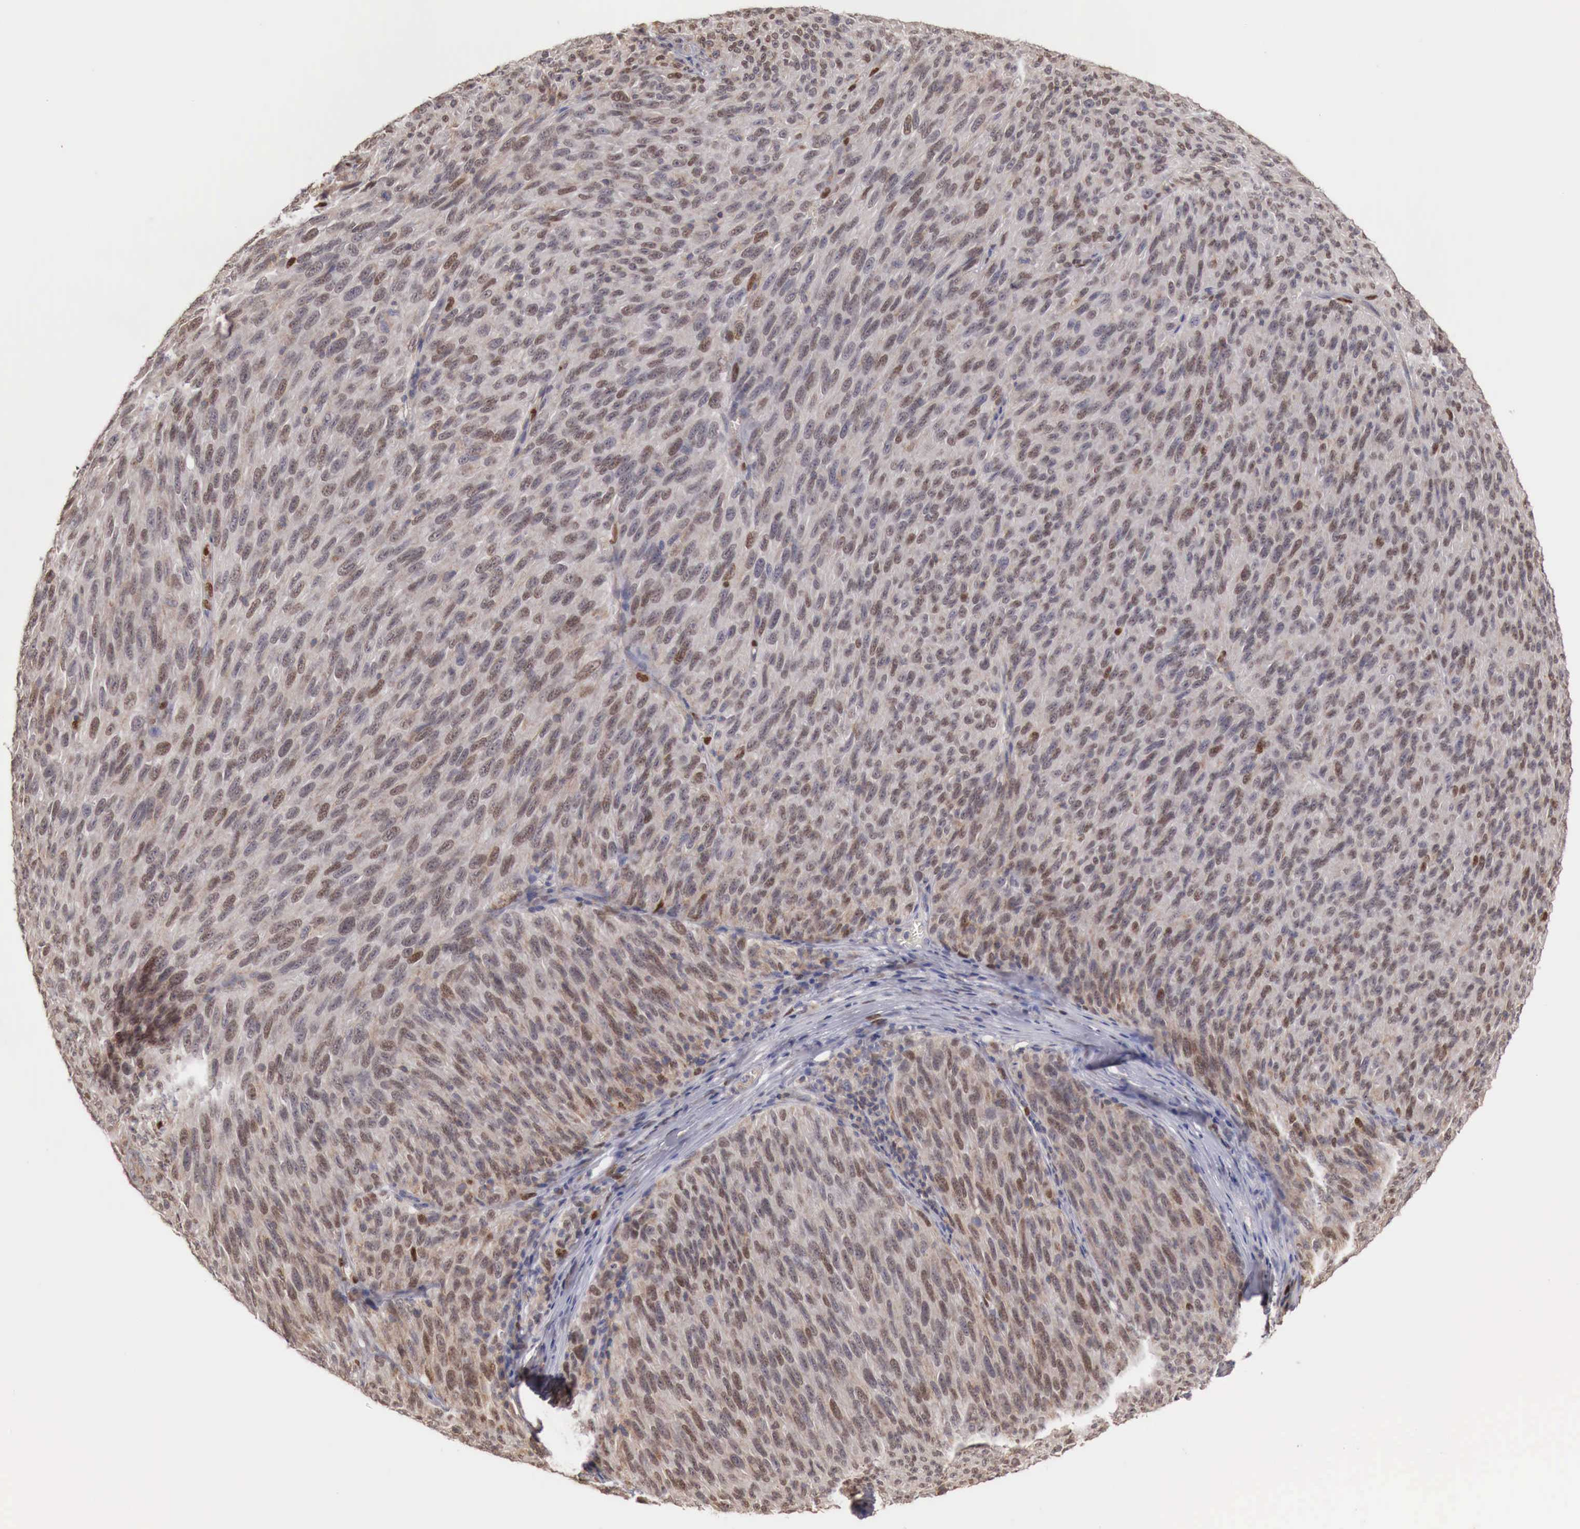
{"staining": {"intensity": "weak", "quantity": "25%-75%", "location": "nuclear"}, "tissue": "melanoma", "cell_type": "Tumor cells", "image_type": "cancer", "snomed": [{"axis": "morphology", "description": "Malignant melanoma, NOS"}, {"axis": "topography", "description": "Skin"}], "caption": "About 25%-75% of tumor cells in melanoma display weak nuclear protein positivity as visualized by brown immunohistochemical staining.", "gene": "KHDRBS2", "patient": {"sex": "male", "age": 76}}